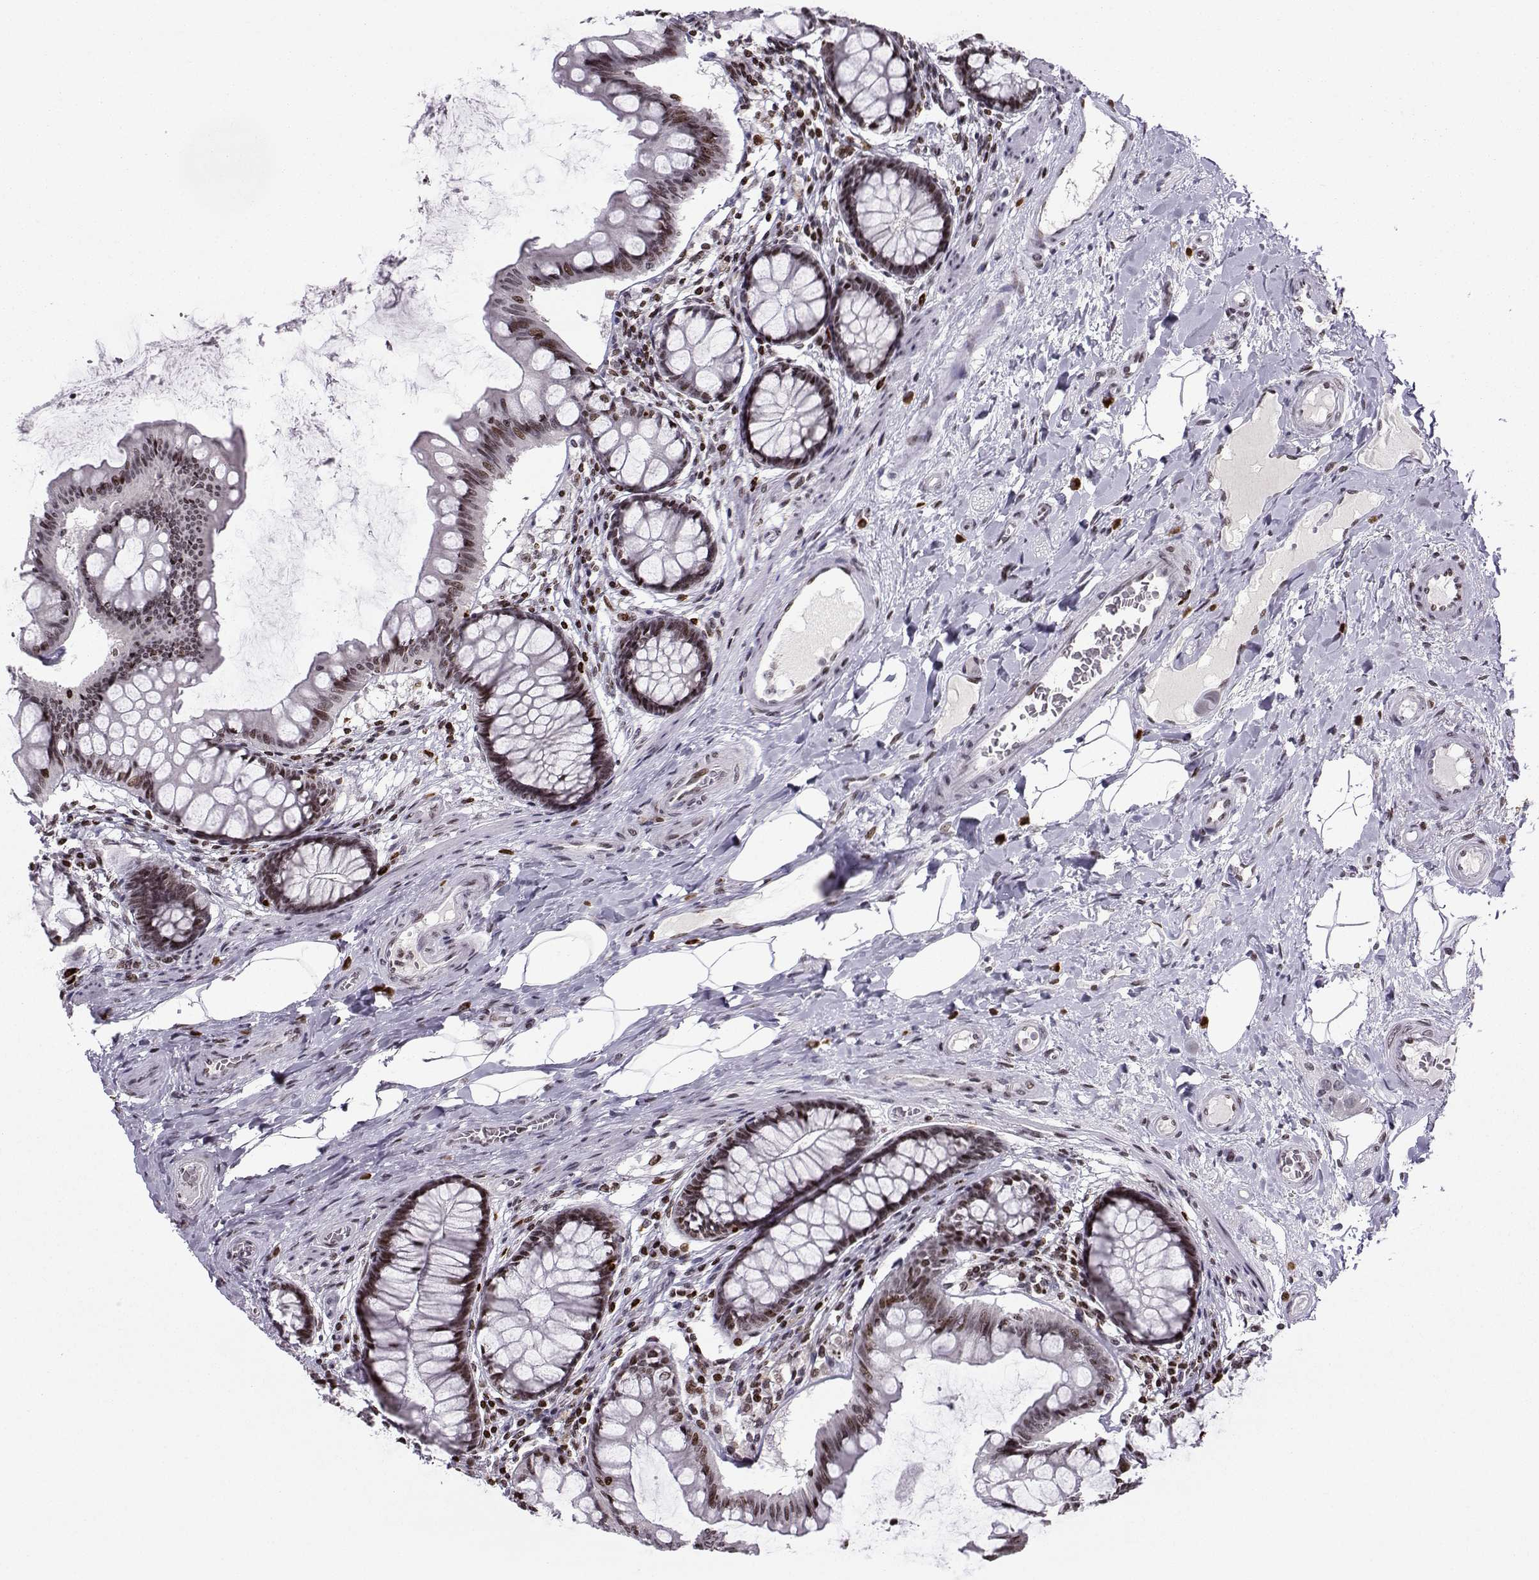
{"staining": {"intensity": "moderate", "quantity": "25%-75%", "location": "nuclear"}, "tissue": "colon", "cell_type": "Endothelial cells", "image_type": "normal", "snomed": [{"axis": "morphology", "description": "Normal tissue, NOS"}, {"axis": "topography", "description": "Colon"}], "caption": "Immunohistochemistry image of unremarkable human colon stained for a protein (brown), which demonstrates medium levels of moderate nuclear positivity in about 25%-75% of endothelial cells.", "gene": "ZNF19", "patient": {"sex": "female", "age": 65}}